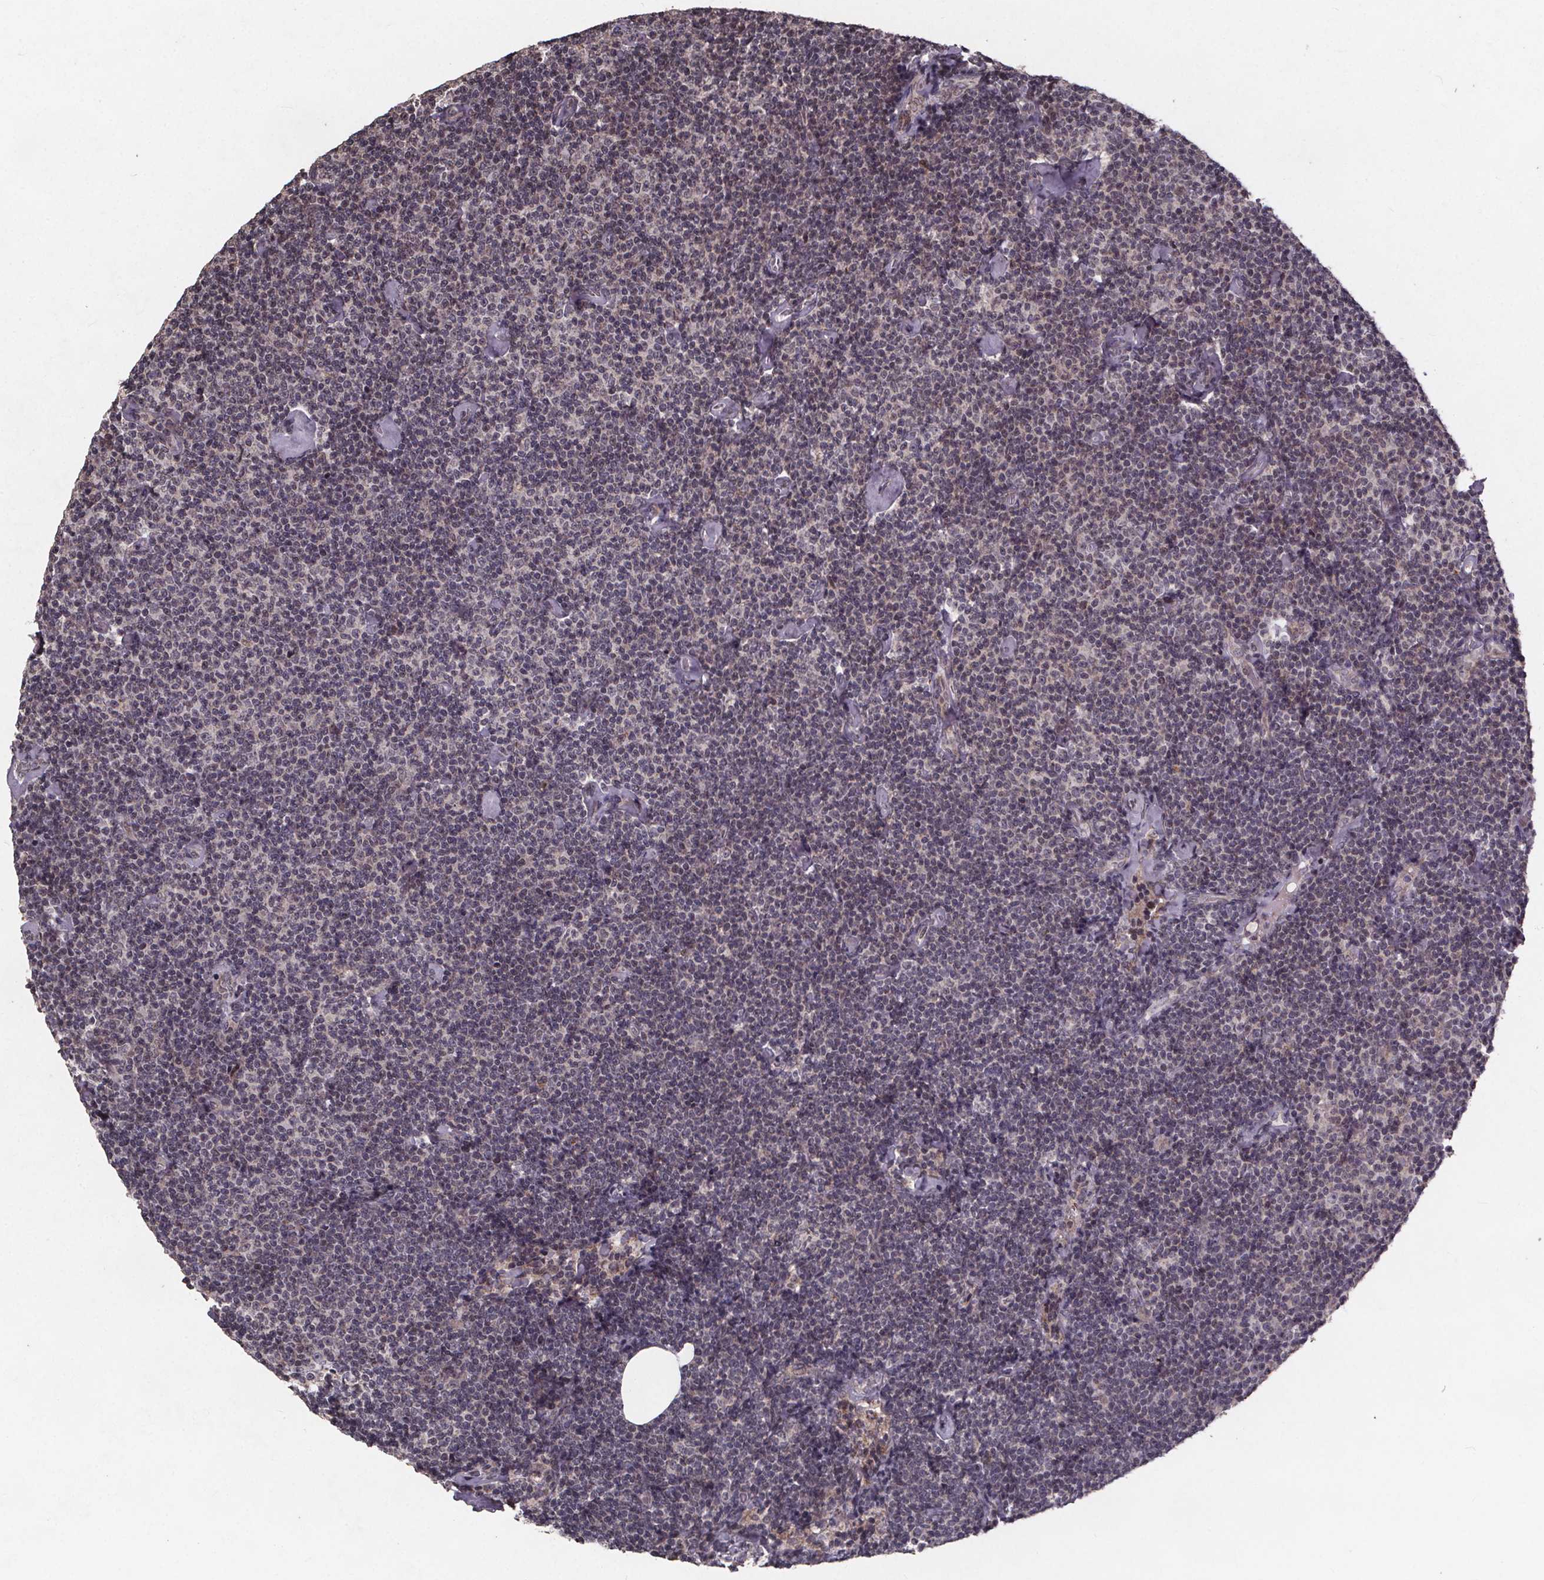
{"staining": {"intensity": "weak", "quantity": "<25%", "location": "nuclear"}, "tissue": "lymphoma", "cell_type": "Tumor cells", "image_type": "cancer", "snomed": [{"axis": "morphology", "description": "Malignant lymphoma, non-Hodgkin's type, Low grade"}, {"axis": "topography", "description": "Lymph node"}], "caption": "High power microscopy image of an immunohistochemistry (IHC) photomicrograph of low-grade malignant lymphoma, non-Hodgkin's type, revealing no significant staining in tumor cells.", "gene": "GPX3", "patient": {"sex": "male", "age": 81}}